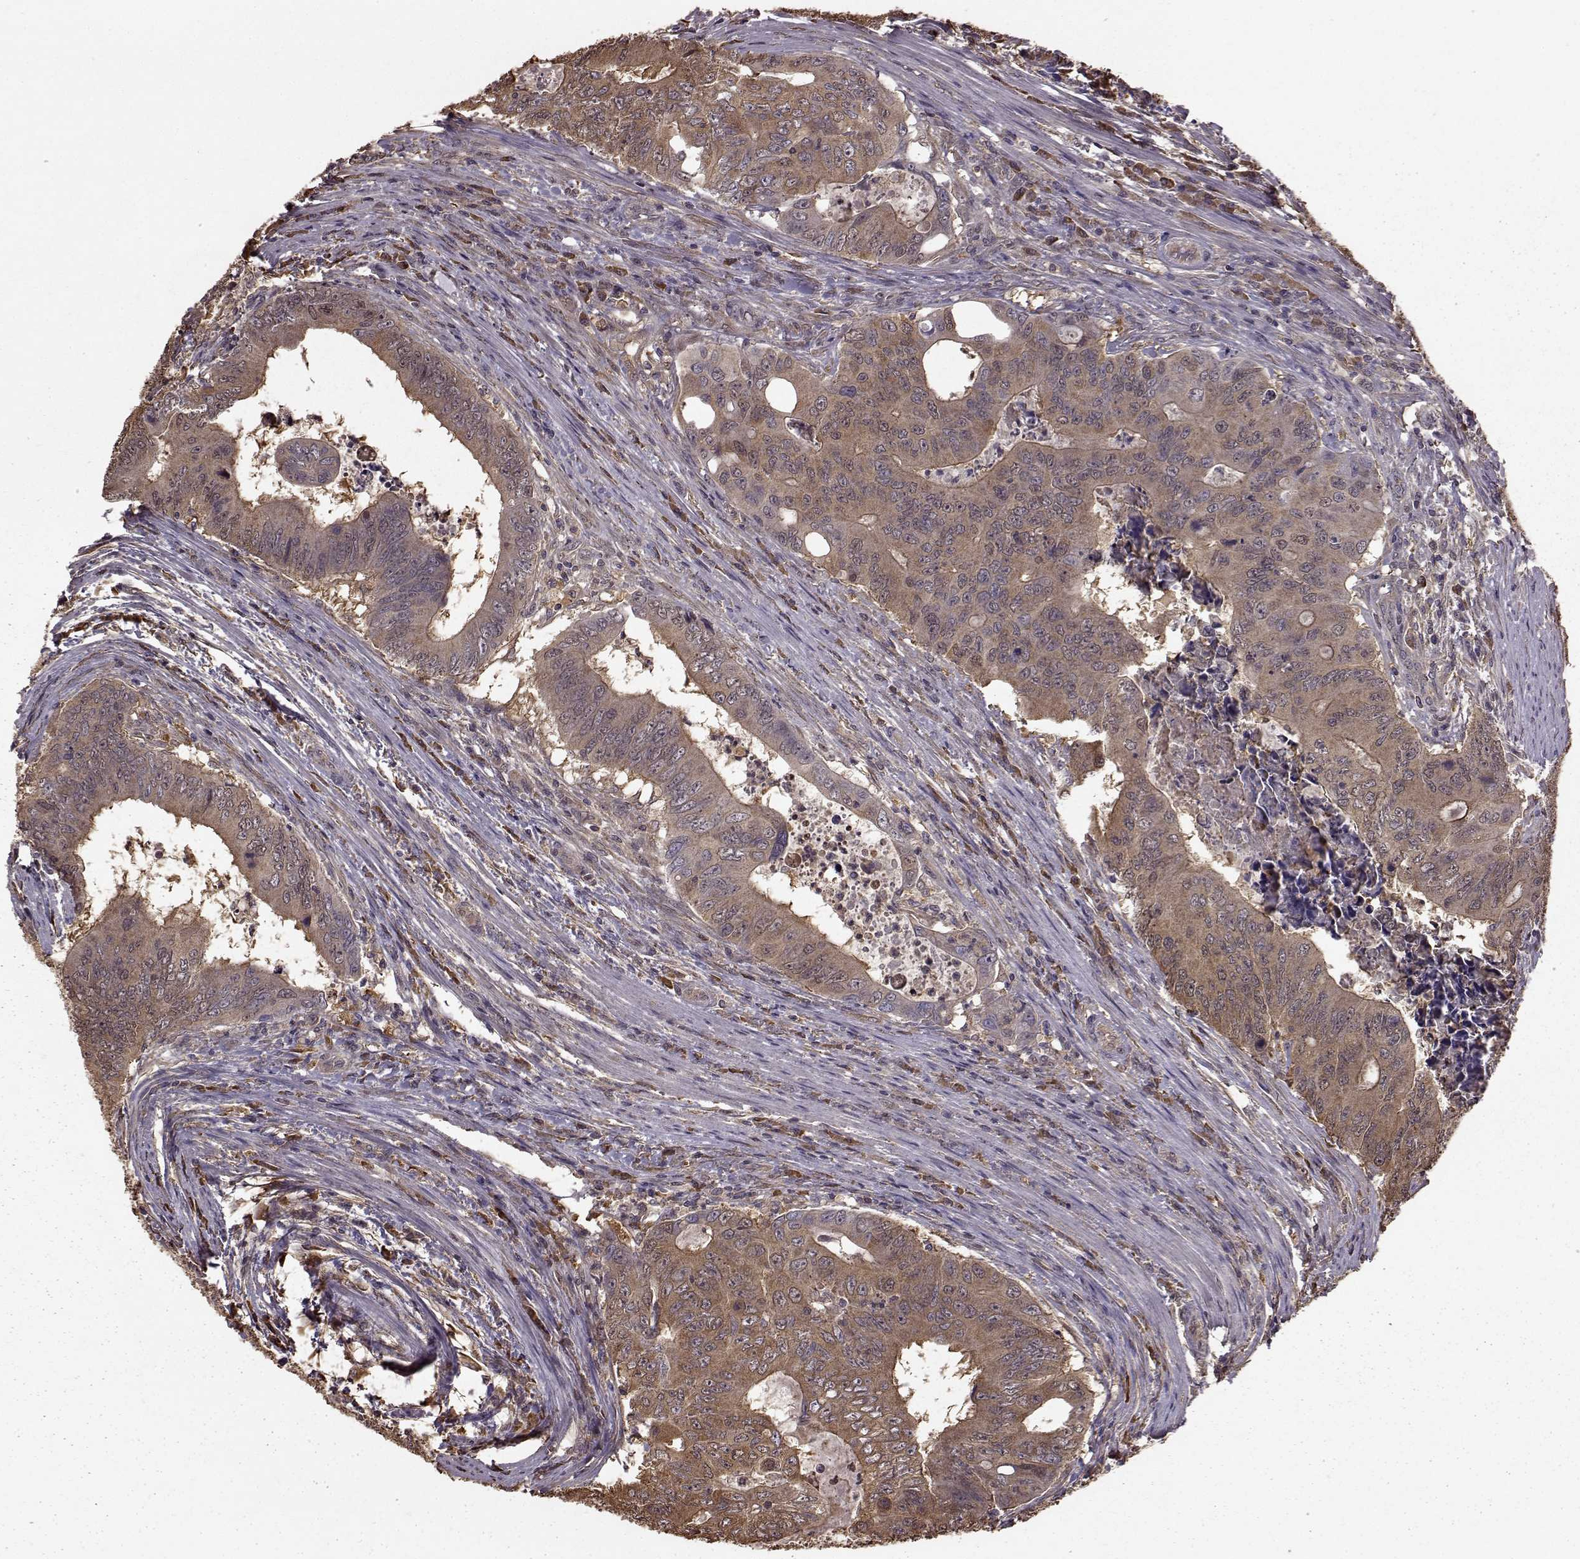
{"staining": {"intensity": "moderate", "quantity": "25%-75%", "location": "cytoplasmic/membranous"}, "tissue": "colorectal cancer", "cell_type": "Tumor cells", "image_type": "cancer", "snomed": [{"axis": "morphology", "description": "Adenocarcinoma, NOS"}, {"axis": "topography", "description": "Colon"}], "caption": "This photomicrograph reveals immunohistochemistry staining of adenocarcinoma (colorectal), with medium moderate cytoplasmic/membranous positivity in about 25%-75% of tumor cells.", "gene": "NME1-NME2", "patient": {"sex": "male", "age": 53}}